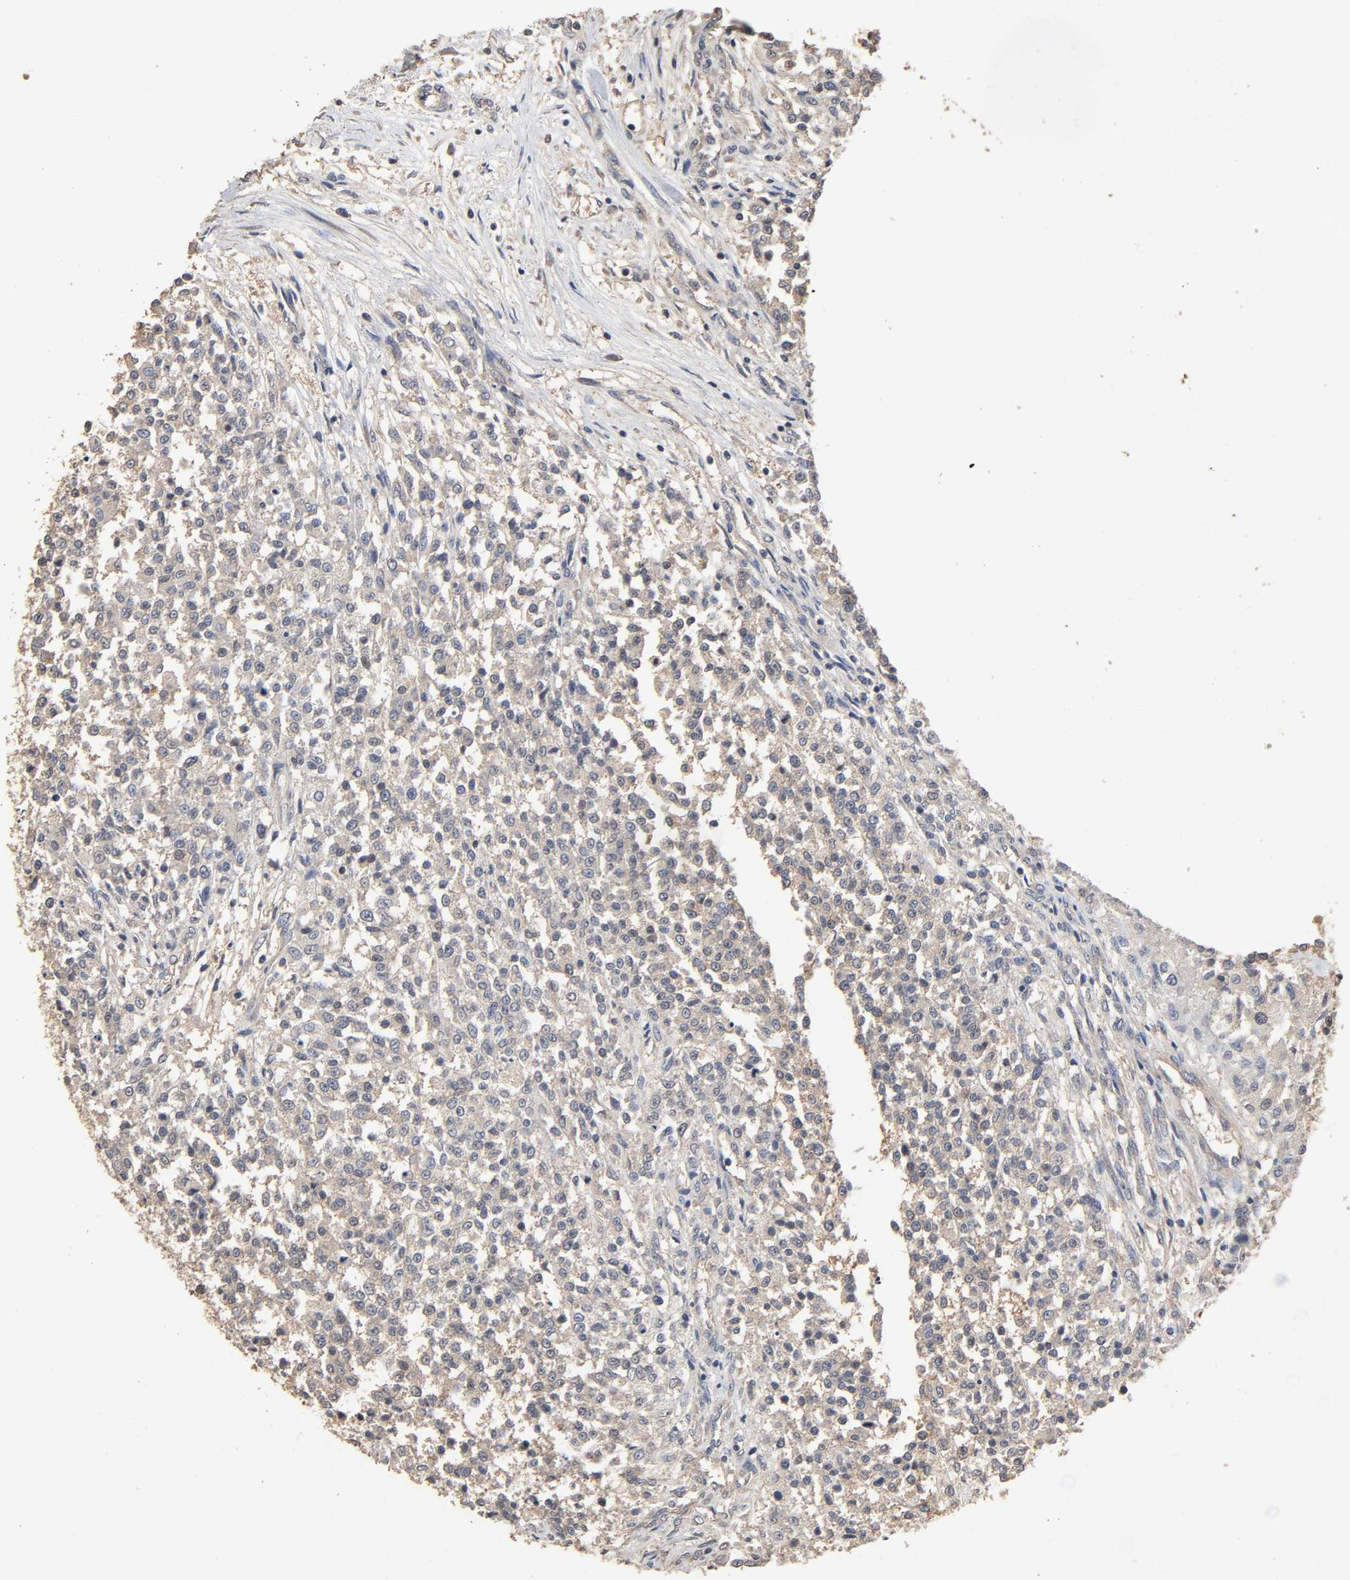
{"staining": {"intensity": "weak", "quantity": ">75%", "location": "cytoplasmic/membranous"}, "tissue": "testis cancer", "cell_type": "Tumor cells", "image_type": "cancer", "snomed": [{"axis": "morphology", "description": "Seminoma, NOS"}, {"axis": "topography", "description": "Testis"}], "caption": "Immunohistochemical staining of human testis cancer demonstrates low levels of weak cytoplasmic/membranous expression in approximately >75% of tumor cells. The staining was performed using DAB to visualize the protein expression in brown, while the nuclei were stained in blue with hematoxylin (Magnification: 20x).", "gene": "ARHGEF7", "patient": {"sex": "male", "age": 59}}